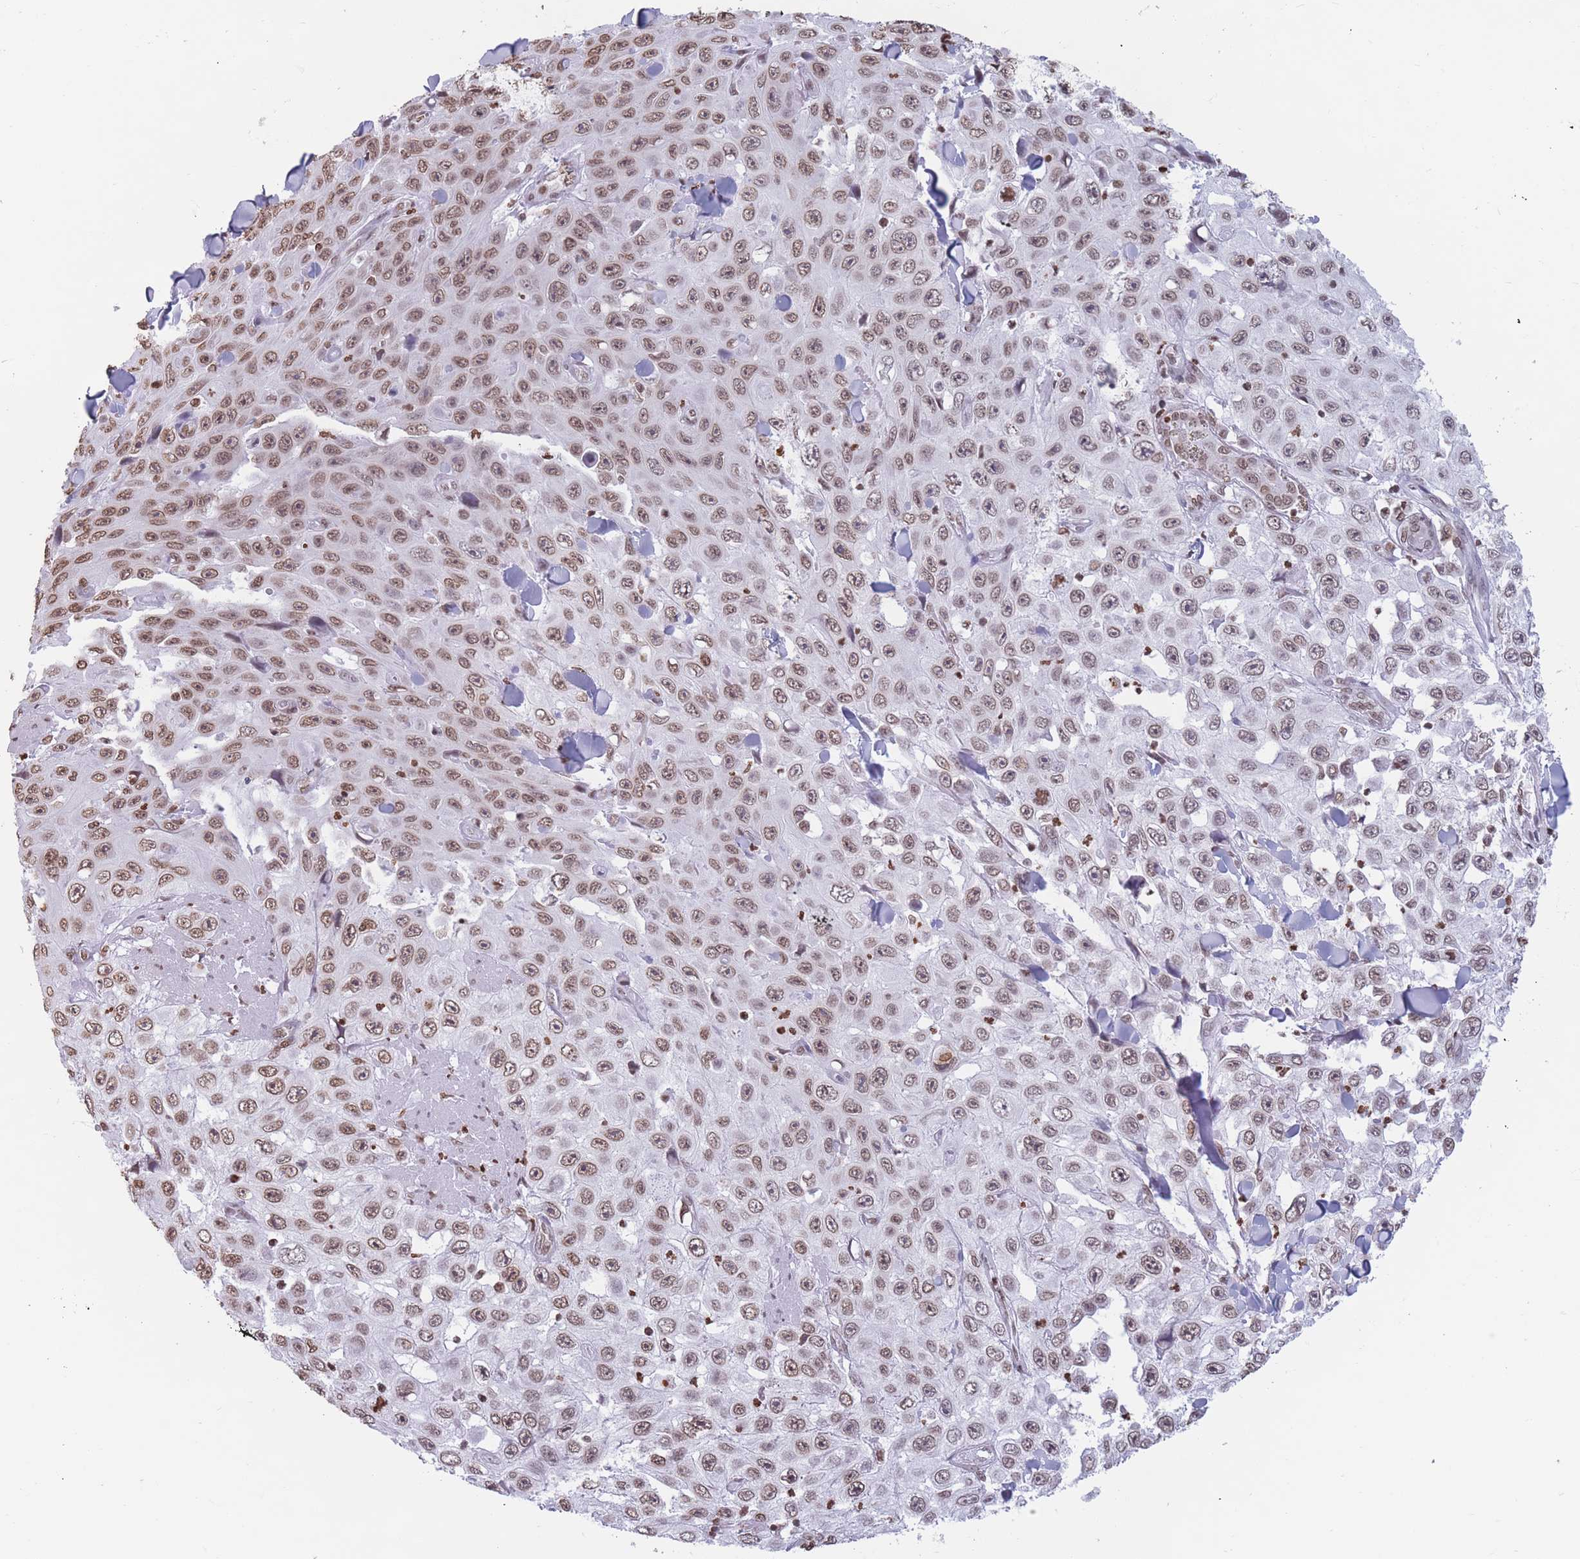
{"staining": {"intensity": "moderate", "quantity": ">75%", "location": "nuclear"}, "tissue": "skin cancer", "cell_type": "Tumor cells", "image_type": "cancer", "snomed": [{"axis": "morphology", "description": "Squamous cell carcinoma, NOS"}, {"axis": "topography", "description": "Skin"}], "caption": "This image displays immunohistochemistry staining of skin squamous cell carcinoma, with medium moderate nuclear expression in about >75% of tumor cells.", "gene": "RYK", "patient": {"sex": "male", "age": 82}}